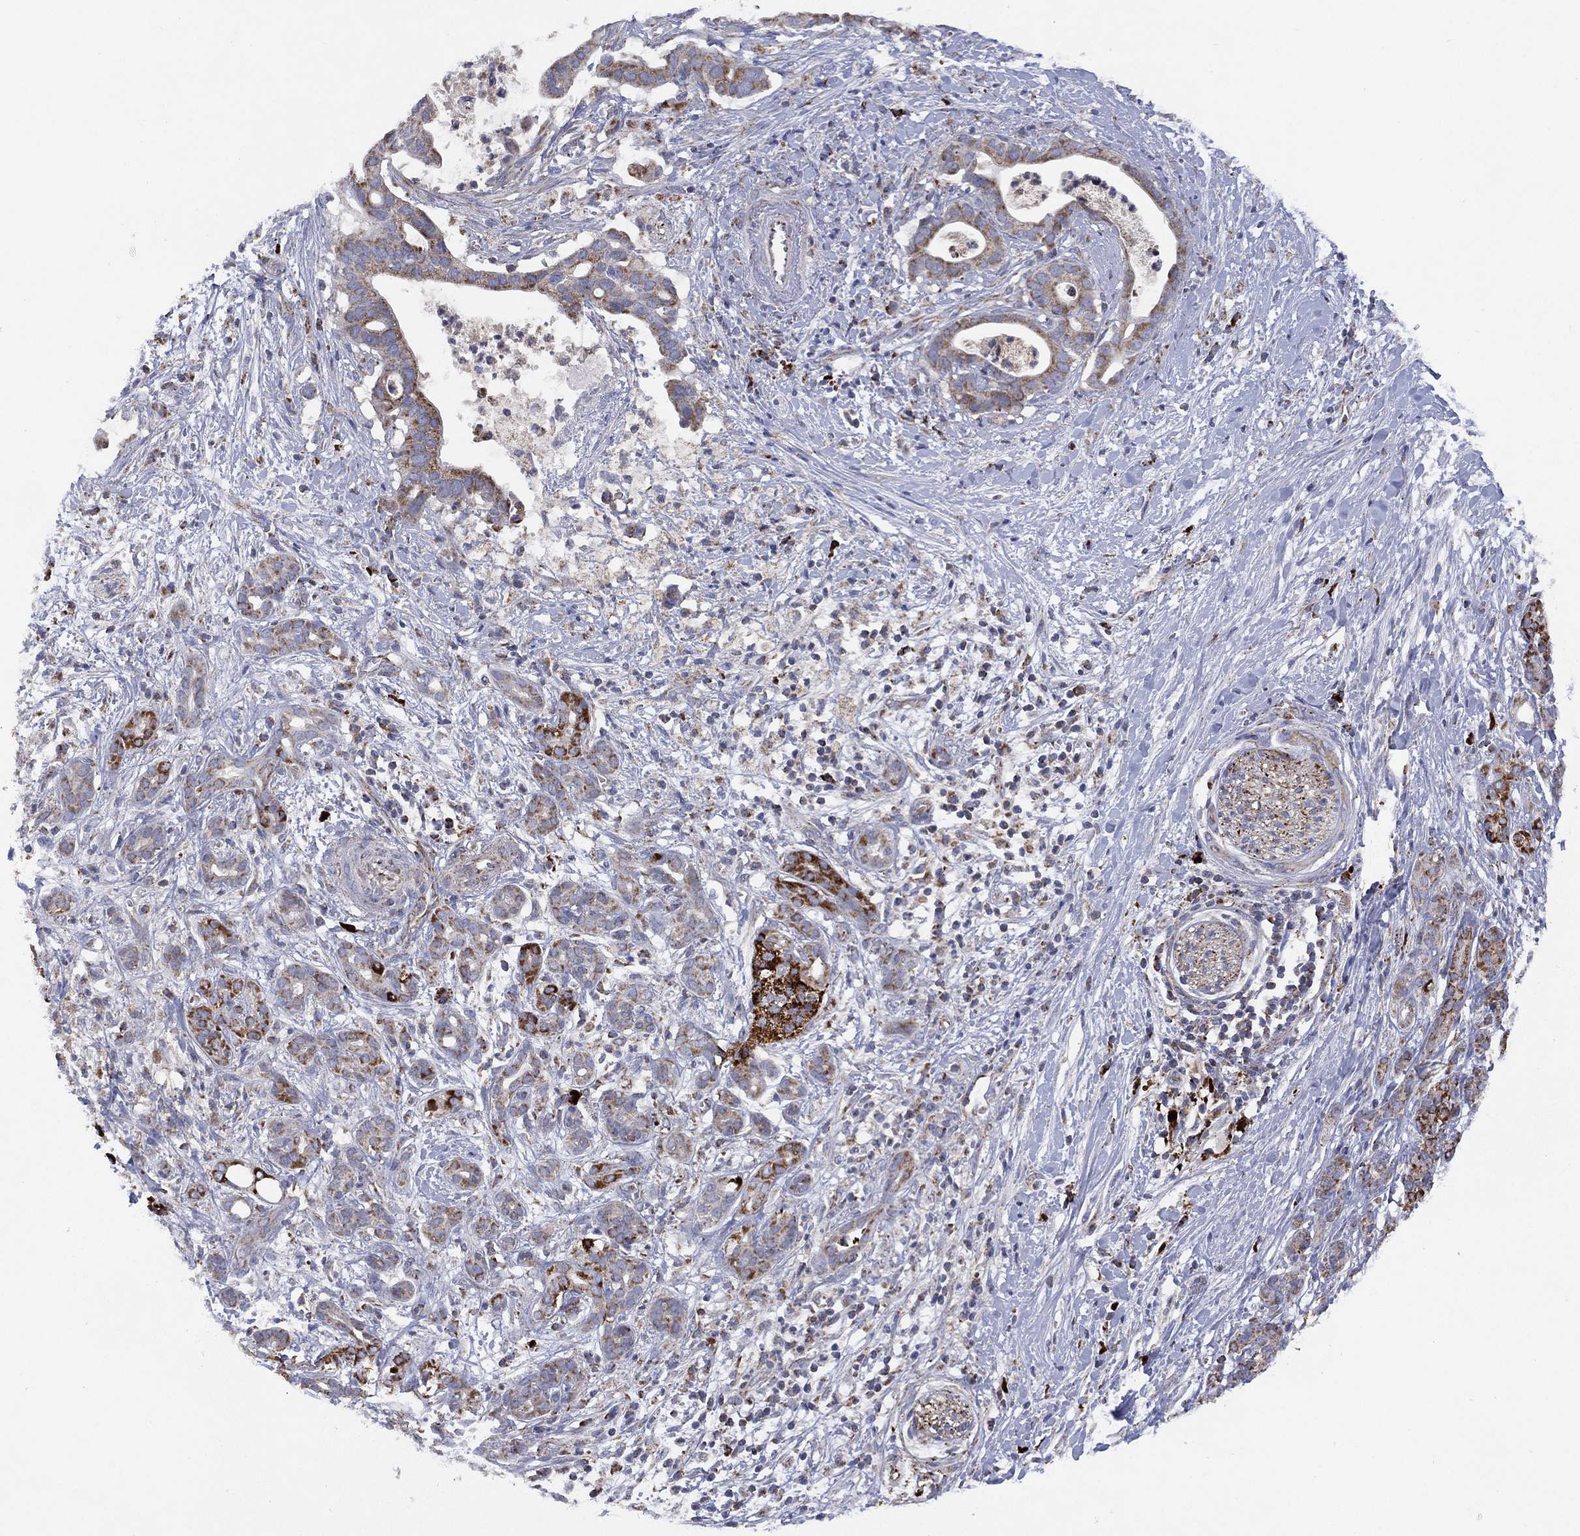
{"staining": {"intensity": "moderate", "quantity": "<25%", "location": "cytoplasmic/membranous"}, "tissue": "pancreatic cancer", "cell_type": "Tumor cells", "image_type": "cancer", "snomed": [{"axis": "morphology", "description": "Adenocarcinoma, NOS"}, {"axis": "topography", "description": "Pancreas"}], "caption": "IHC staining of pancreatic cancer, which demonstrates low levels of moderate cytoplasmic/membranous staining in about <25% of tumor cells indicating moderate cytoplasmic/membranous protein staining. The staining was performed using DAB (3,3'-diaminobenzidine) (brown) for protein detection and nuclei were counterstained in hematoxylin (blue).", "gene": "PPP2R5A", "patient": {"sex": "male", "age": 61}}